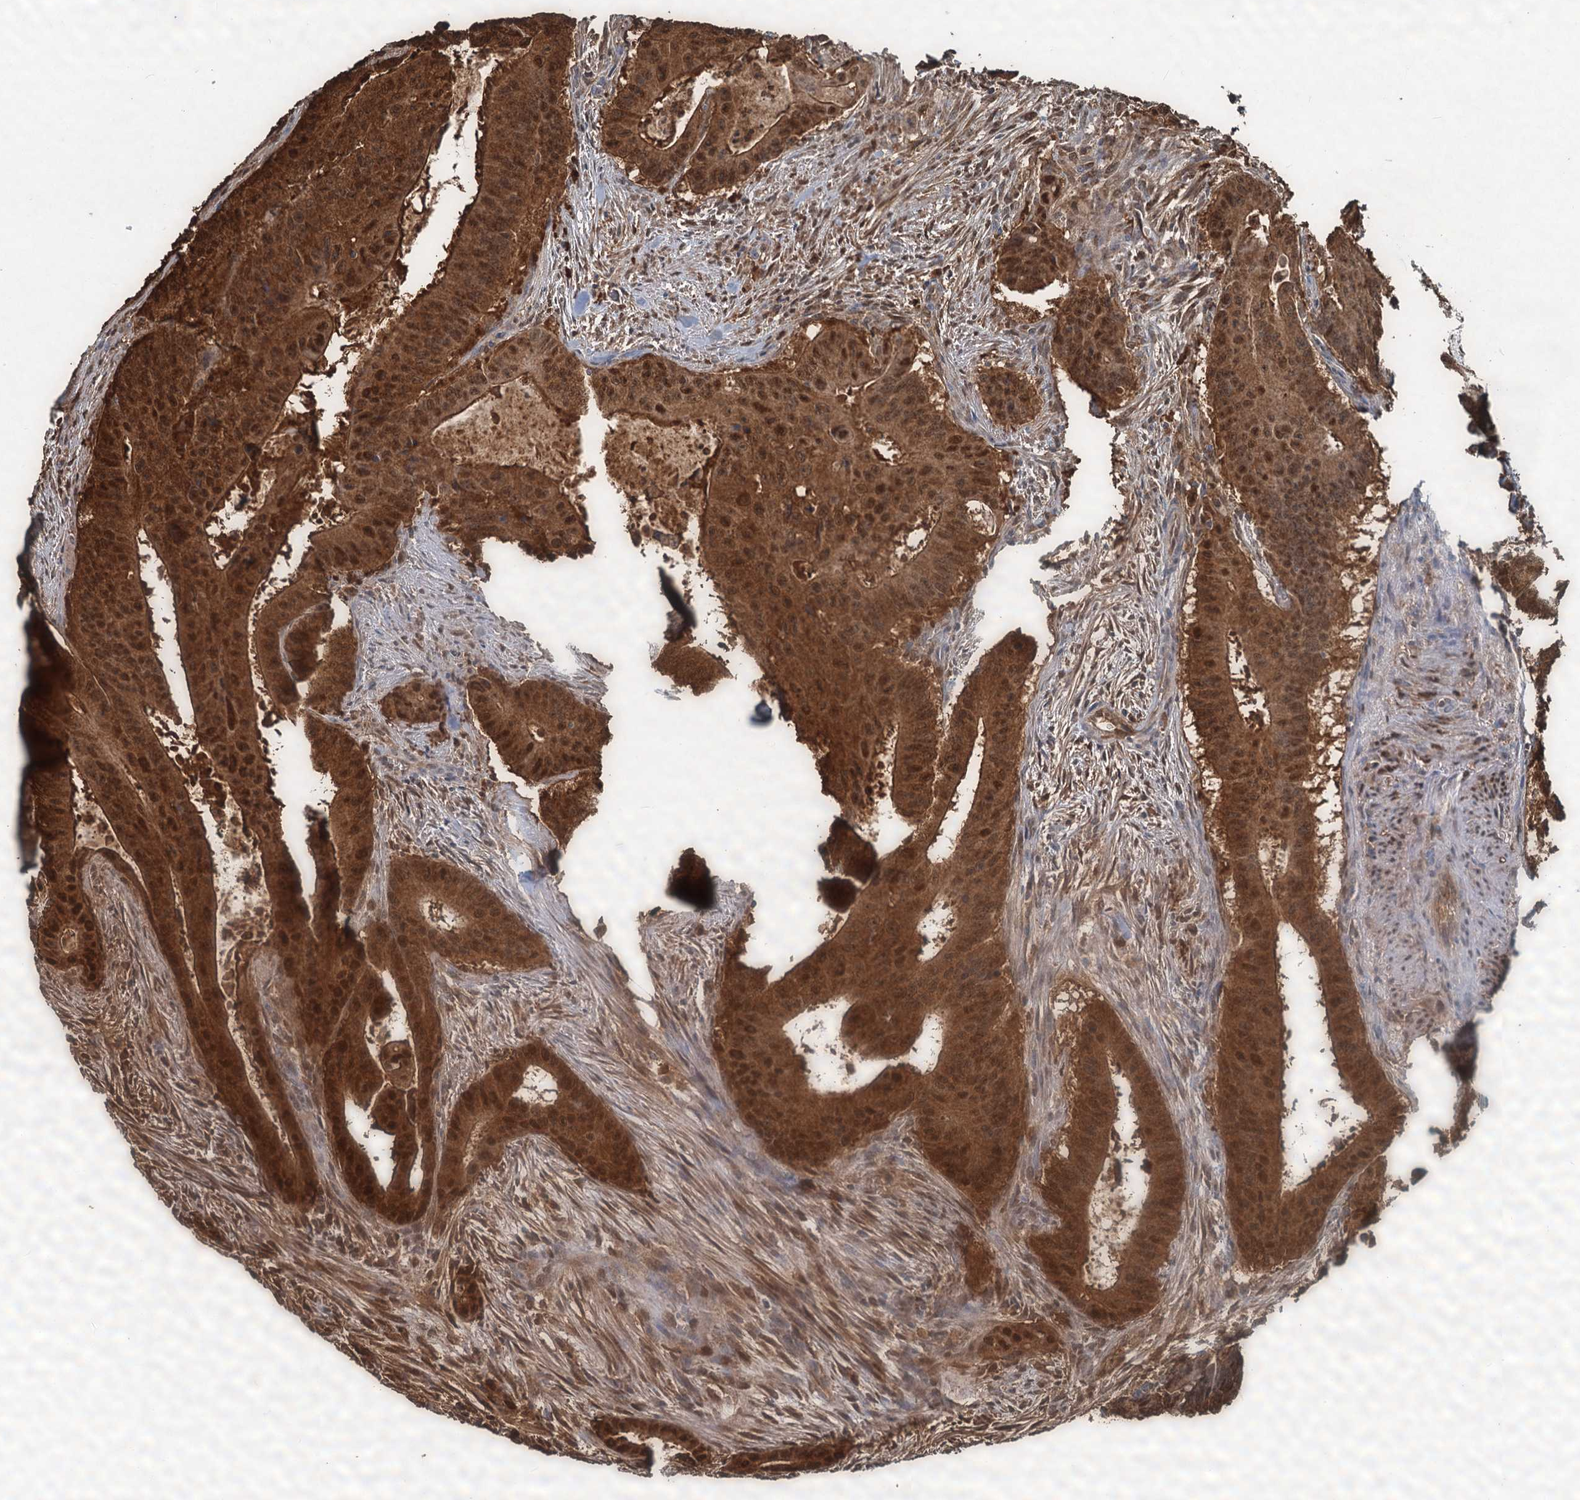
{"staining": {"intensity": "strong", "quantity": ">75%", "location": "cytoplasmic/membranous,nuclear"}, "tissue": "colorectal cancer", "cell_type": "Tumor cells", "image_type": "cancer", "snomed": [{"axis": "morphology", "description": "Adenocarcinoma, NOS"}, {"axis": "topography", "description": "Rectum"}], "caption": "Approximately >75% of tumor cells in adenocarcinoma (colorectal) display strong cytoplasmic/membranous and nuclear protein staining as visualized by brown immunohistochemical staining.", "gene": "S100A6", "patient": {"sex": "female", "age": 75}}